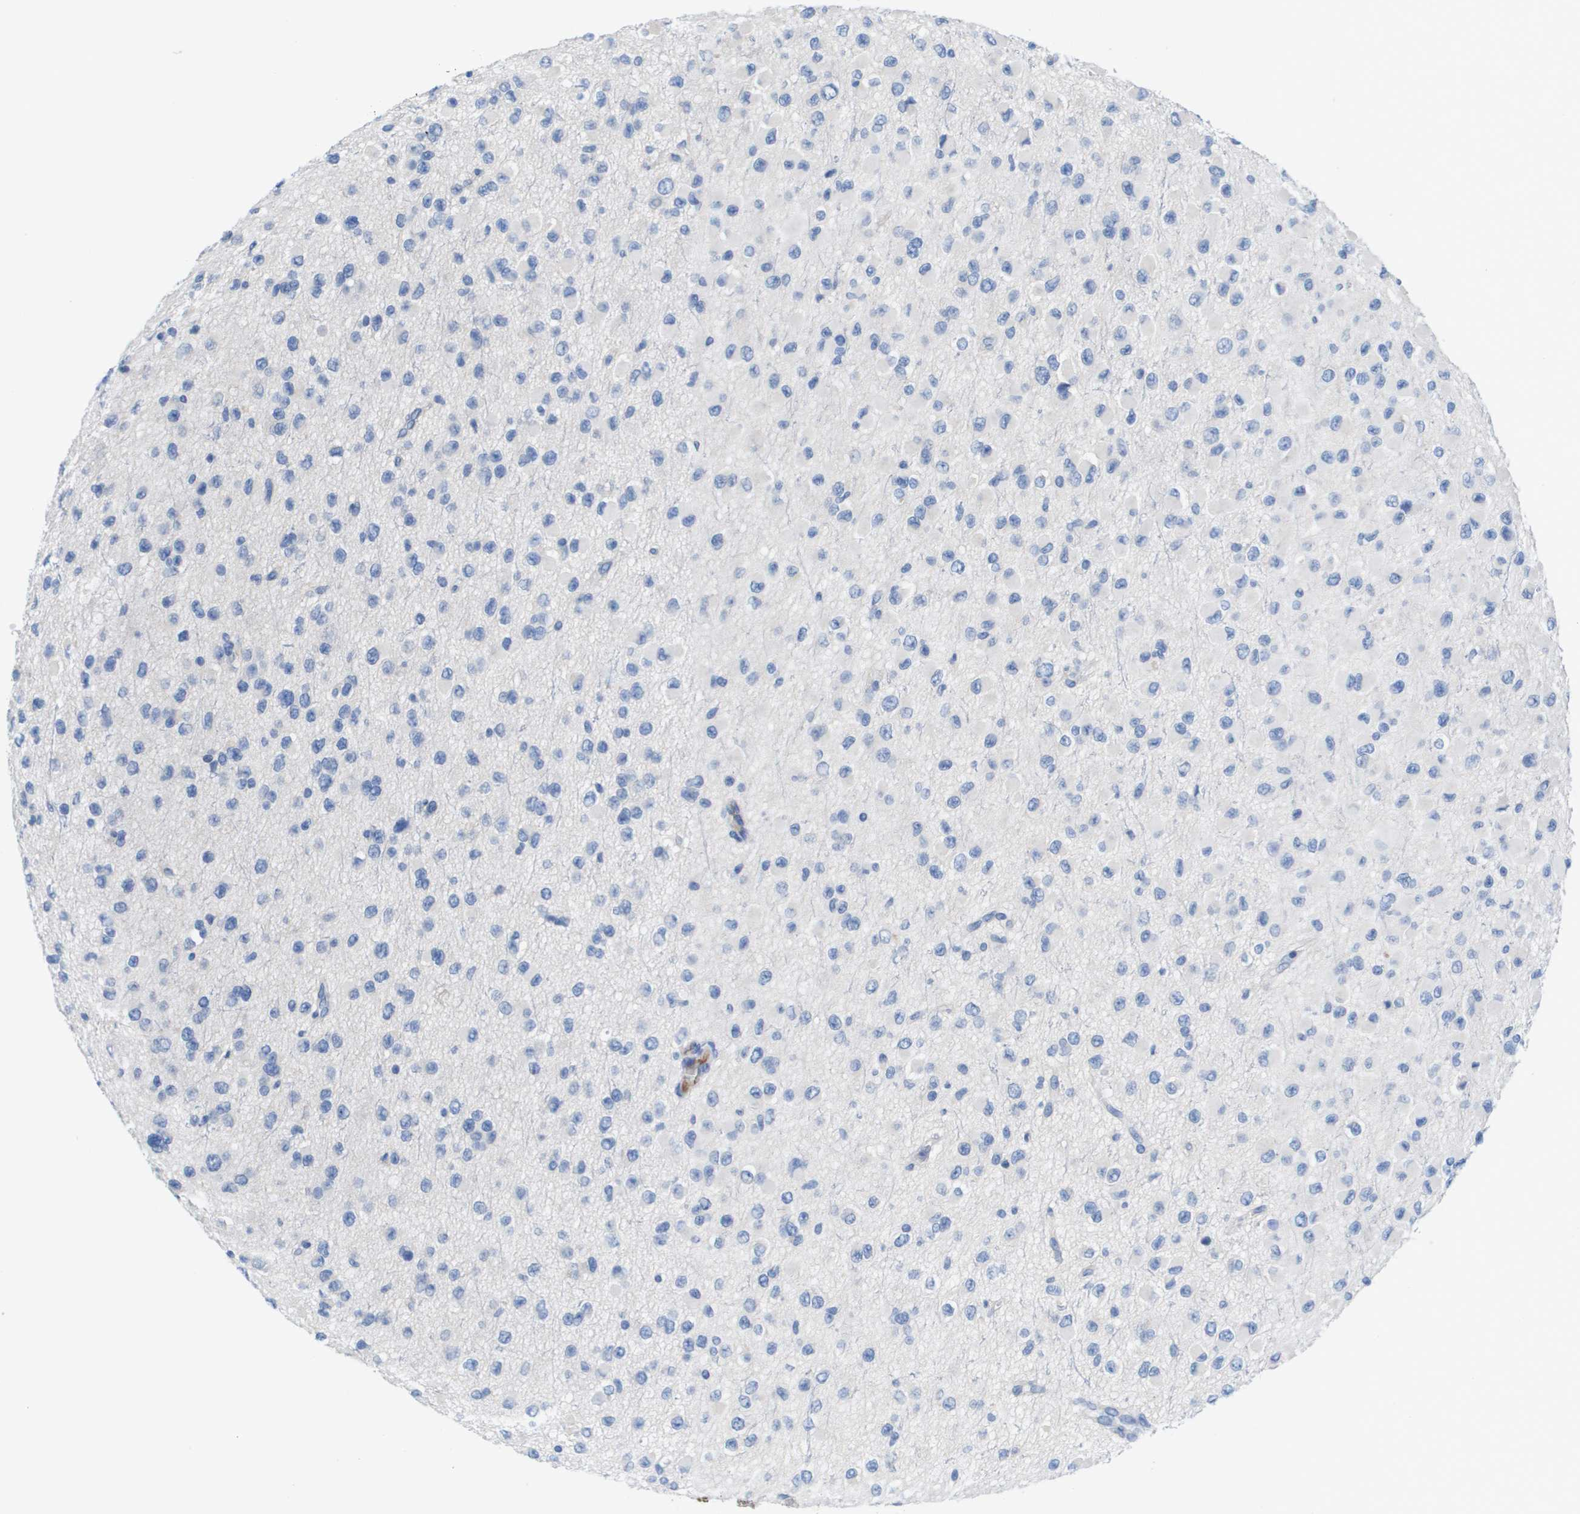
{"staining": {"intensity": "negative", "quantity": "none", "location": "none"}, "tissue": "glioma", "cell_type": "Tumor cells", "image_type": "cancer", "snomed": [{"axis": "morphology", "description": "Glioma, malignant, Low grade"}, {"axis": "topography", "description": "Brain"}], "caption": "An IHC micrograph of malignant glioma (low-grade) is shown. There is no staining in tumor cells of malignant glioma (low-grade).", "gene": "APOA1", "patient": {"sex": "female", "age": 37}}